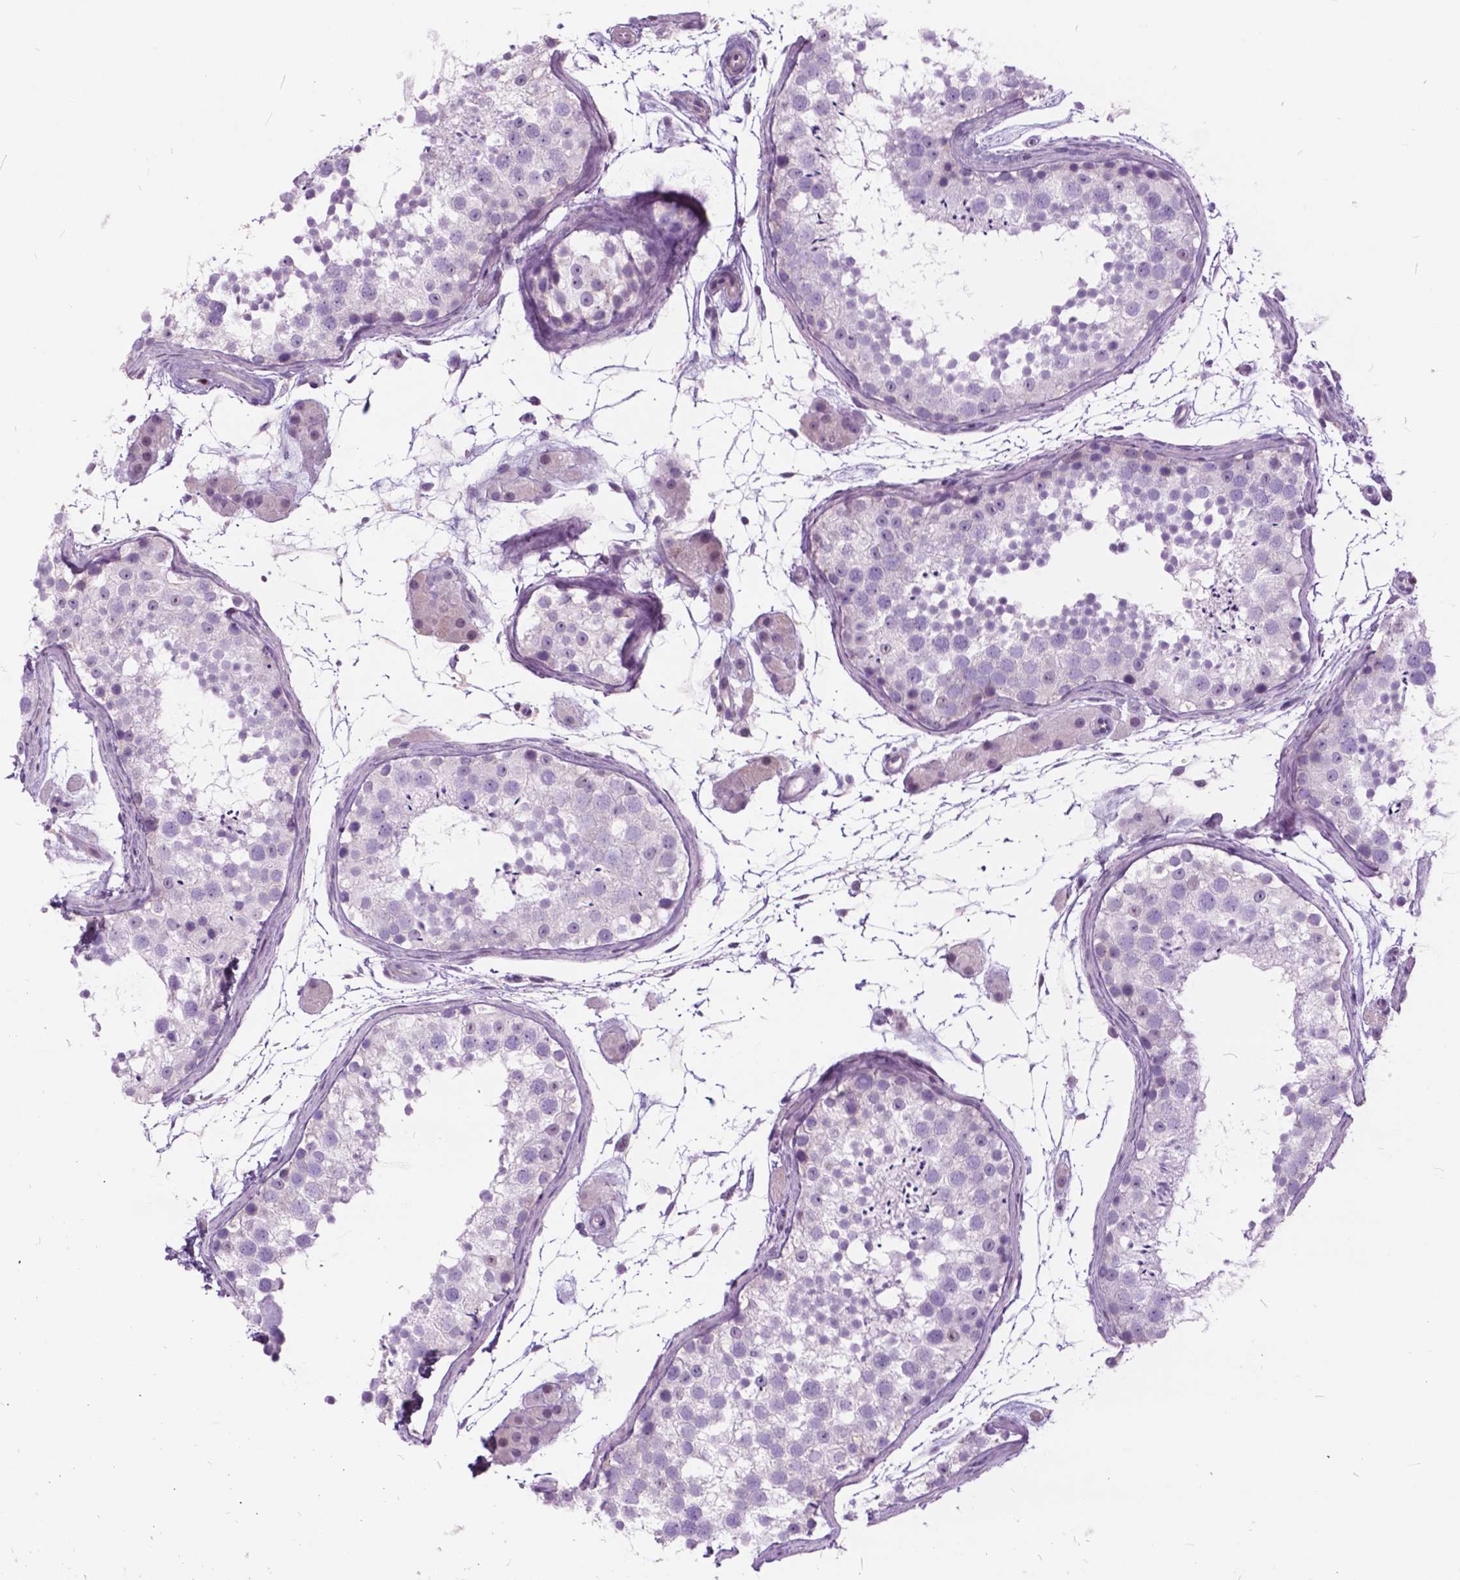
{"staining": {"intensity": "negative", "quantity": "none", "location": "none"}, "tissue": "testis", "cell_type": "Cells in seminiferous ducts", "image_type": "normal", "snomed": [{"axis": "morphology", "description": "Normal tissue, NOS"}, {"axis": "topography", "description": "Testis"}], "caption": "Testis stained for a protein using immunohistochemistry (IHC) exhibits no positivity cells in seminiferous ducts.", "gene": "SP140", "patient": {"sex": "male", "age": 41}}